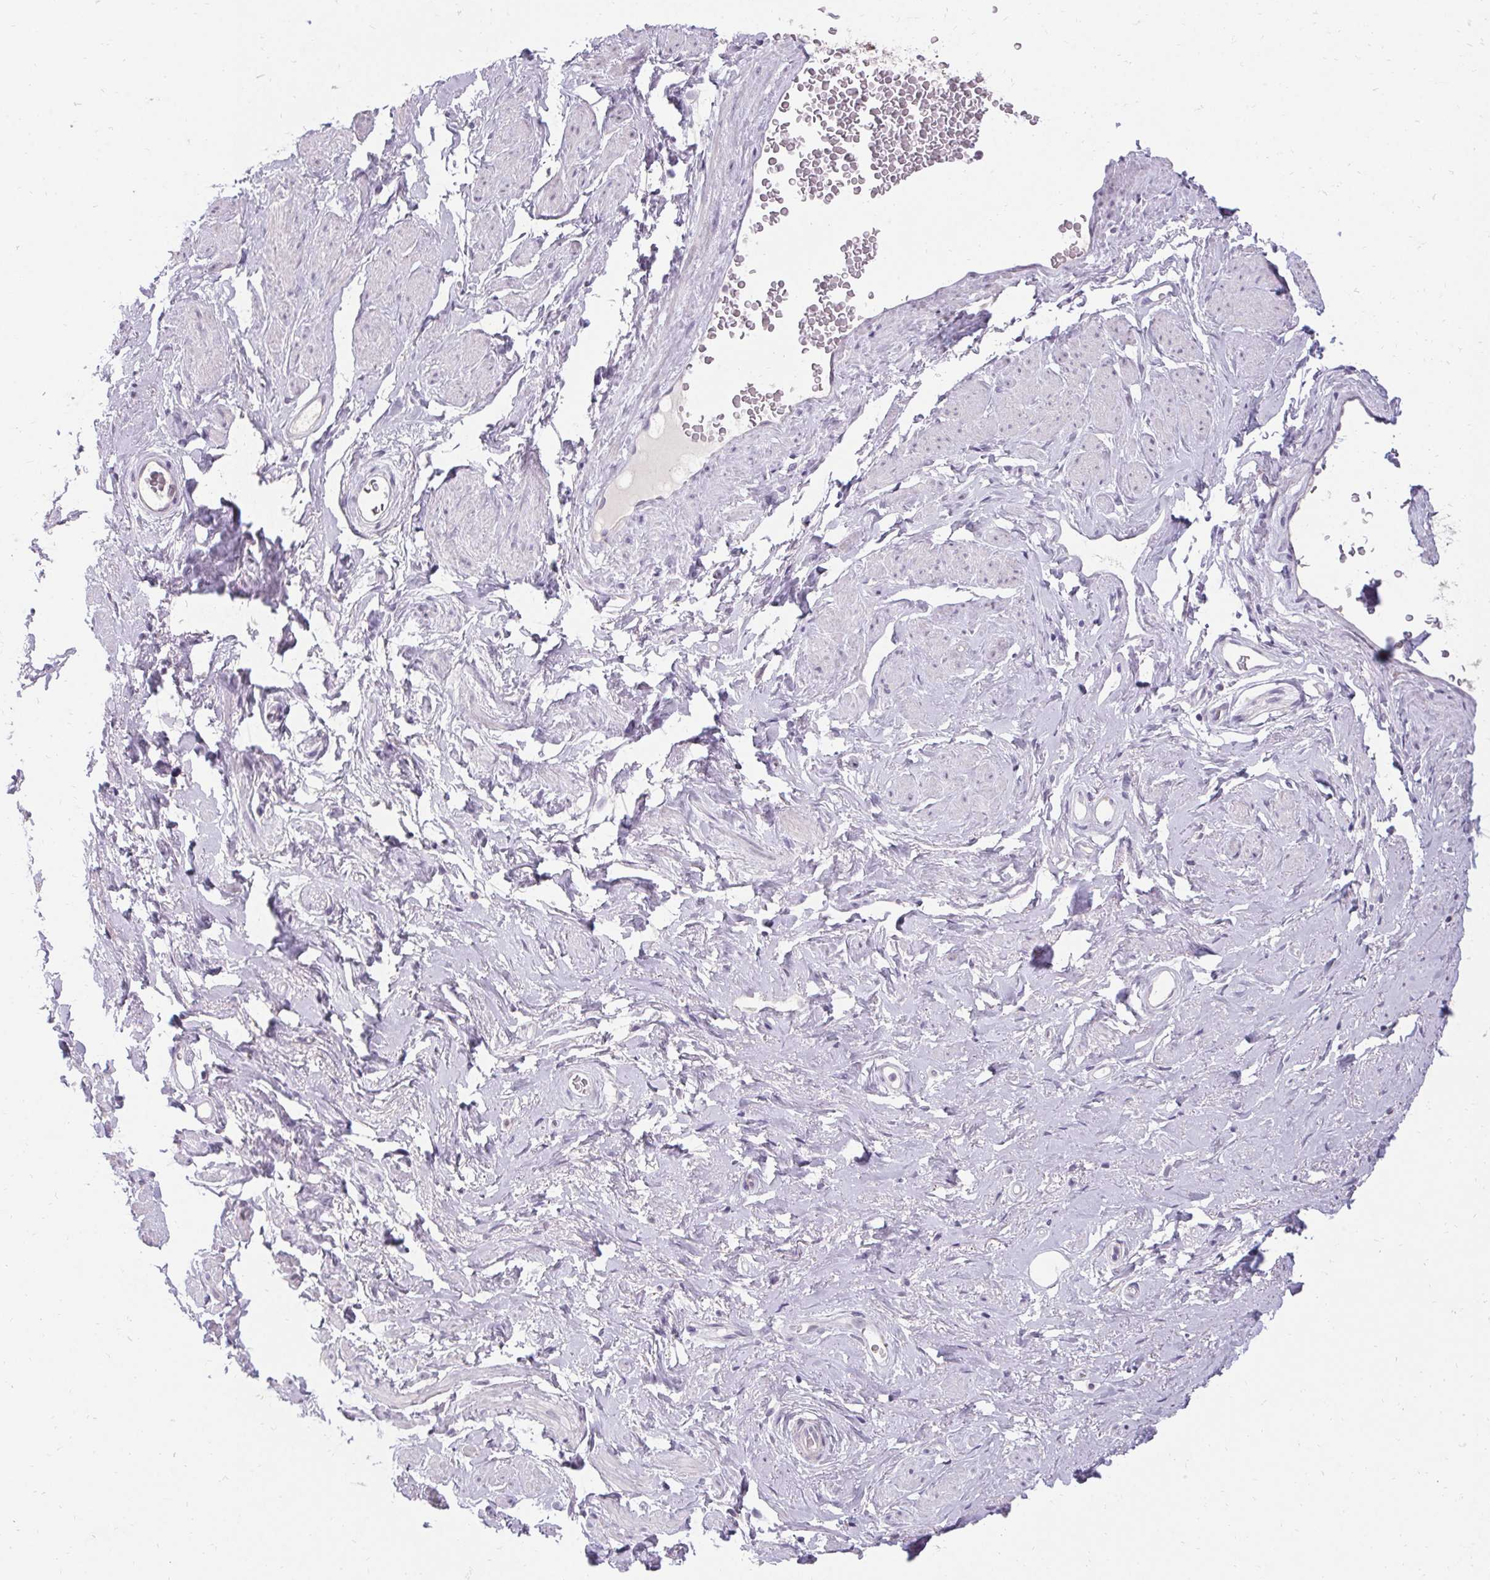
{"staining": {"intensity": "negative", "quantity": "none", "location": "none"}, "tissue": "adipose tissue", "cell_type": "Adipocytes", "image_type": "normal", "snomed": [{"axis": "morphology", "description": "Normal tissue, NOS"}, {"axis": "topography", "description": "Vagina"}, {"axis": "topography", "description": "Peripheral nerve tissue"}], "caption": "This is an immunohistochemistry (IHC) micrograph of normal human adipose tissue. There is no positivity in adipocytes.", "gene": "HSD17B3", "patient": {"sex": "female", "age": 71}}